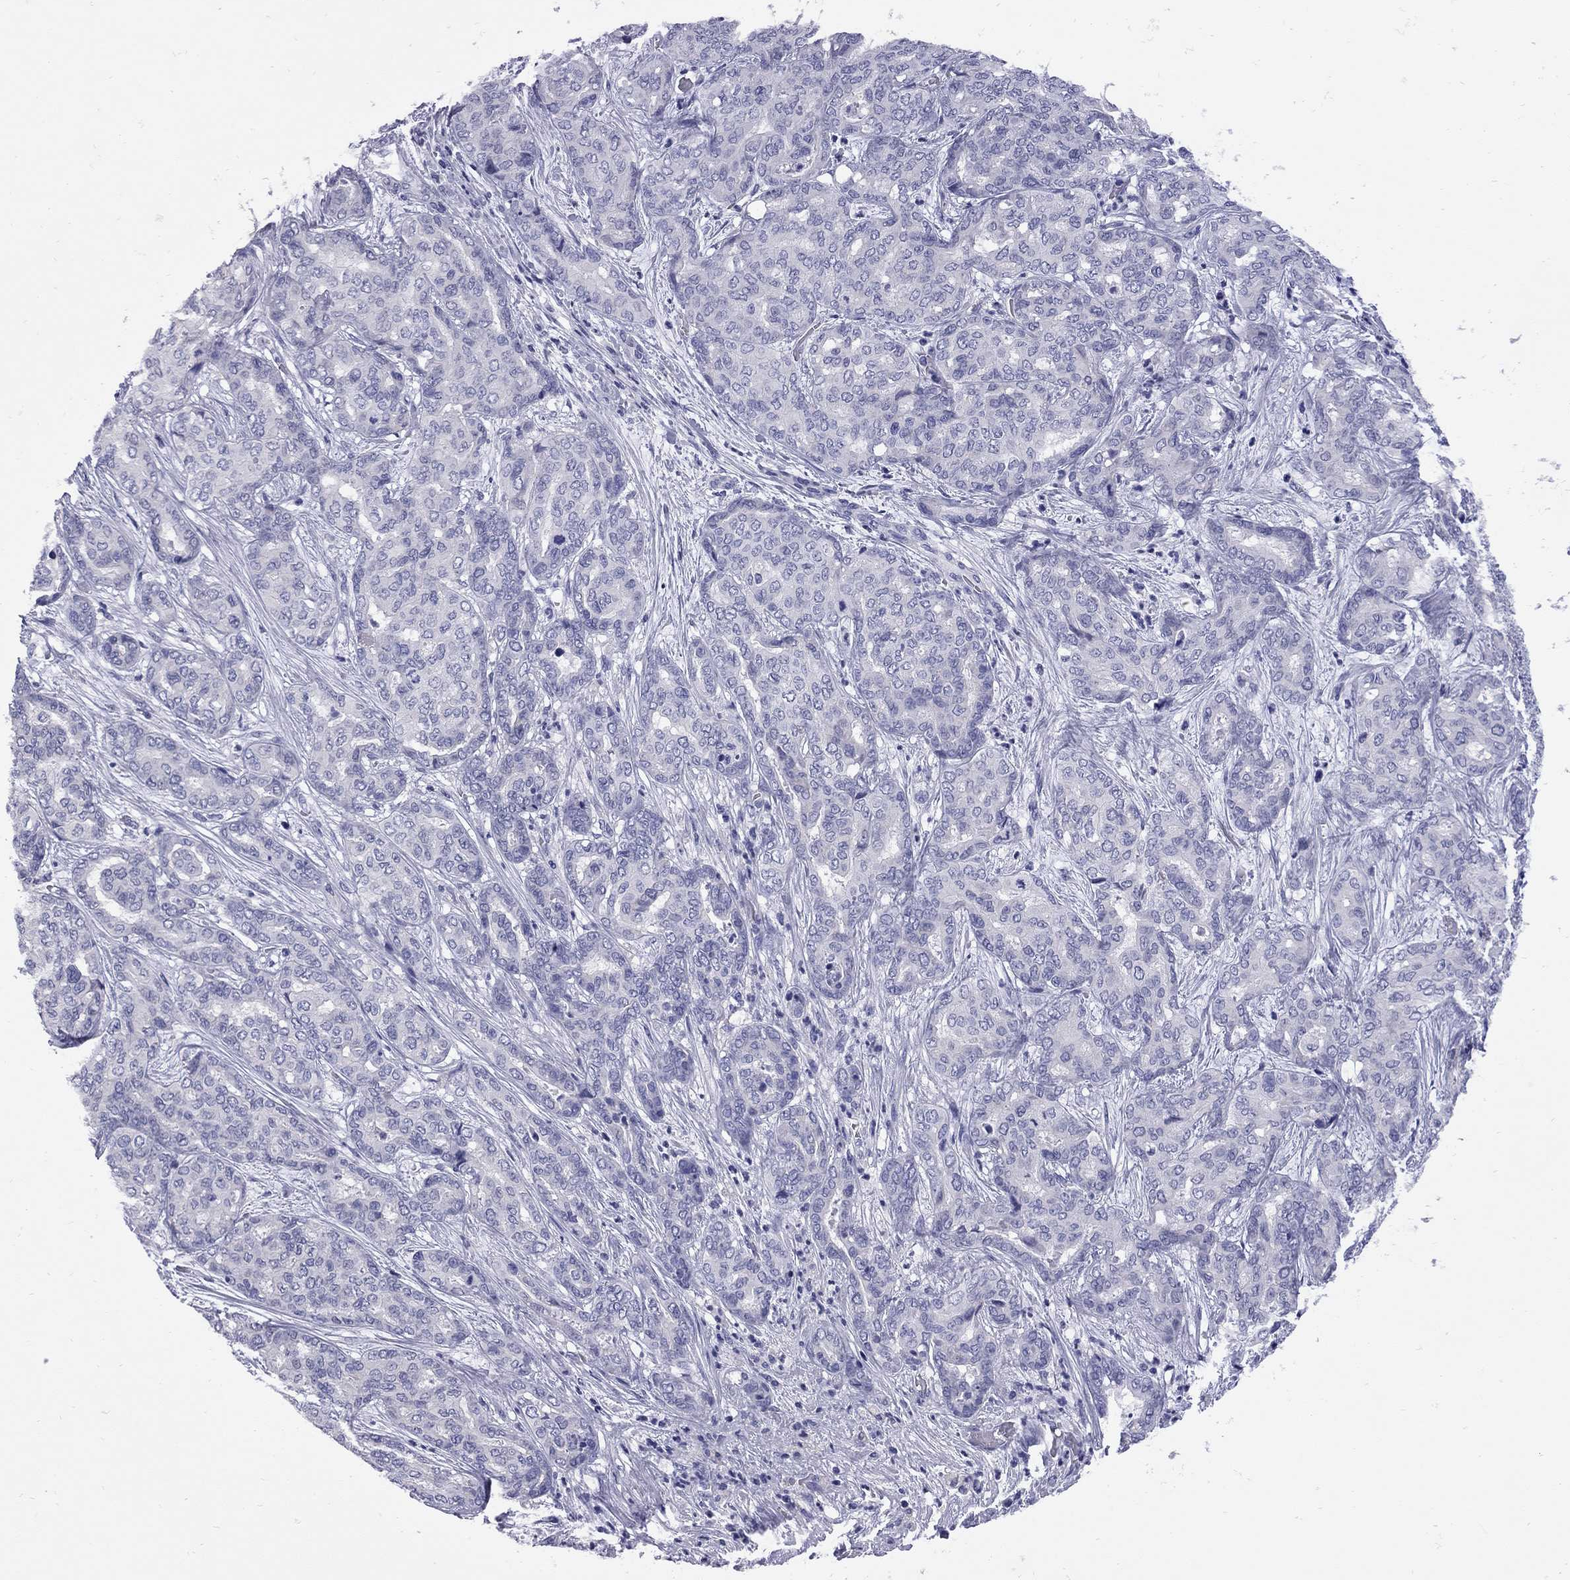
{"staining": {"intensity": "negative", "quantity": "none", "location": "none"}, "tissue": "liver cancer", "cell_type": "Tumor cells", "image_type": "cancer", "snomed": [{"axis": "morphology", "description": "Cholangiocarcinoma"}, {"axis": "topography", "description": "Liver"}], "caption": "Liver cancer stained for a protein using IHC reveals no staining tumor cells.", "gene": "EPPIN", "patient": {"sex": "female", "age": 64}}